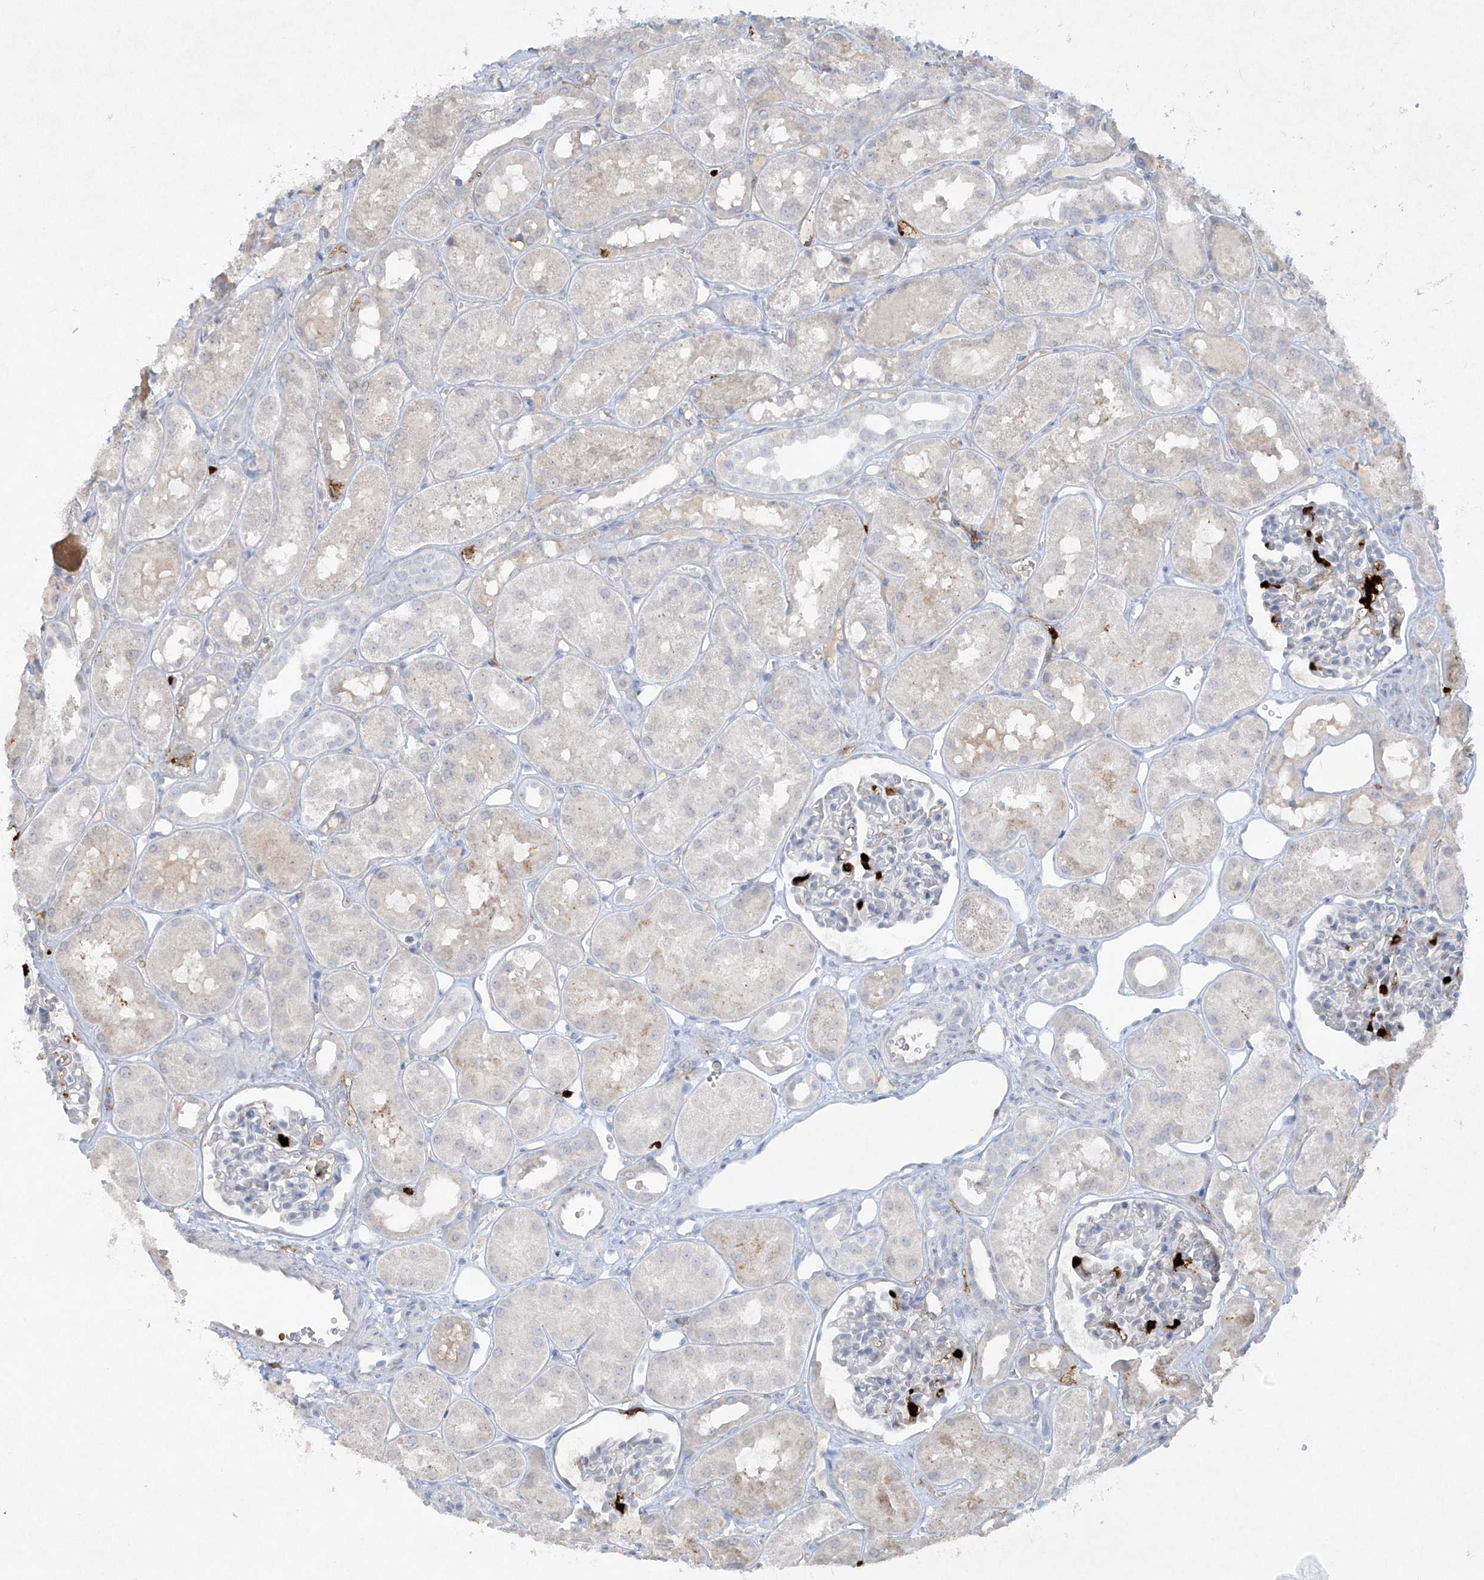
{"staining": {"intensity": "negative", "quantity": "none", "location": "none"}, "tissue": "kidney", "cell_type": "Cells in glomeruli", "image_type": "normal", "snomed": [{"axis": "morphology", "description": "Normal tissue, NOS"}, {"axis": "topography", "description": "Kidney"}], "caption": "The IHC histopathology image has no significant positivity in cells in glomeruli of kidney.", "gene": "FCGR3A", "patient": {"sex": "male", "age": 16}}